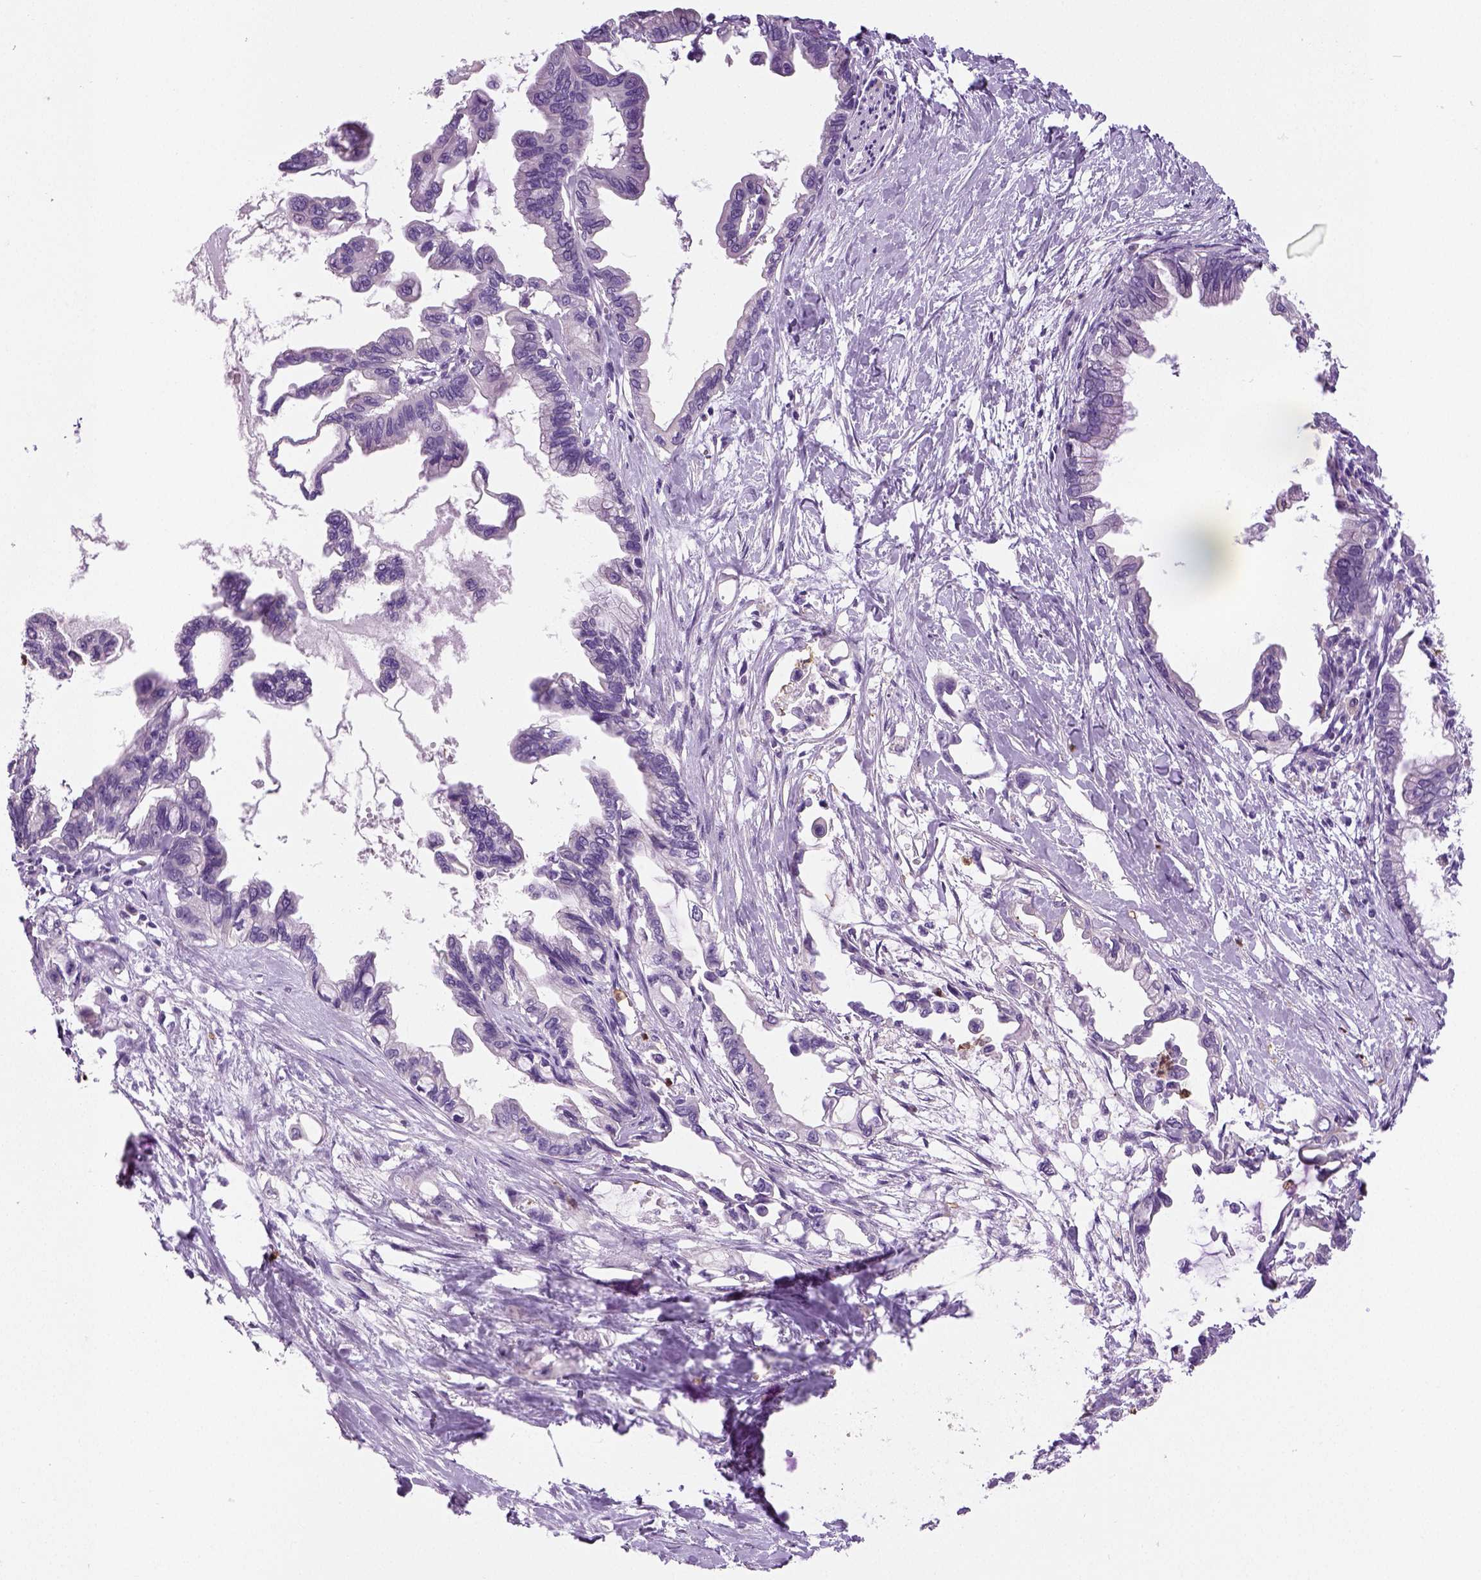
{"staining": {"intensity": "negative", "quantity": "none", "location": "none"}, "tissue": "pancreatic cancer", "cell_type": "Tumor cells", "image_type": "cancer", "snomed": [{"axis": "morphology", "description": "Adenocarcinoma, NOS"}, {"axis": "topography", "description": "Pancreas"}], "caption": "This is an immunohistochemistry (IHC) micrograph of pancreatic cancer. There is no positivity in tumor cells.", "gene": "NECAB2", "patient": {"sex": "male", "age": 61}}